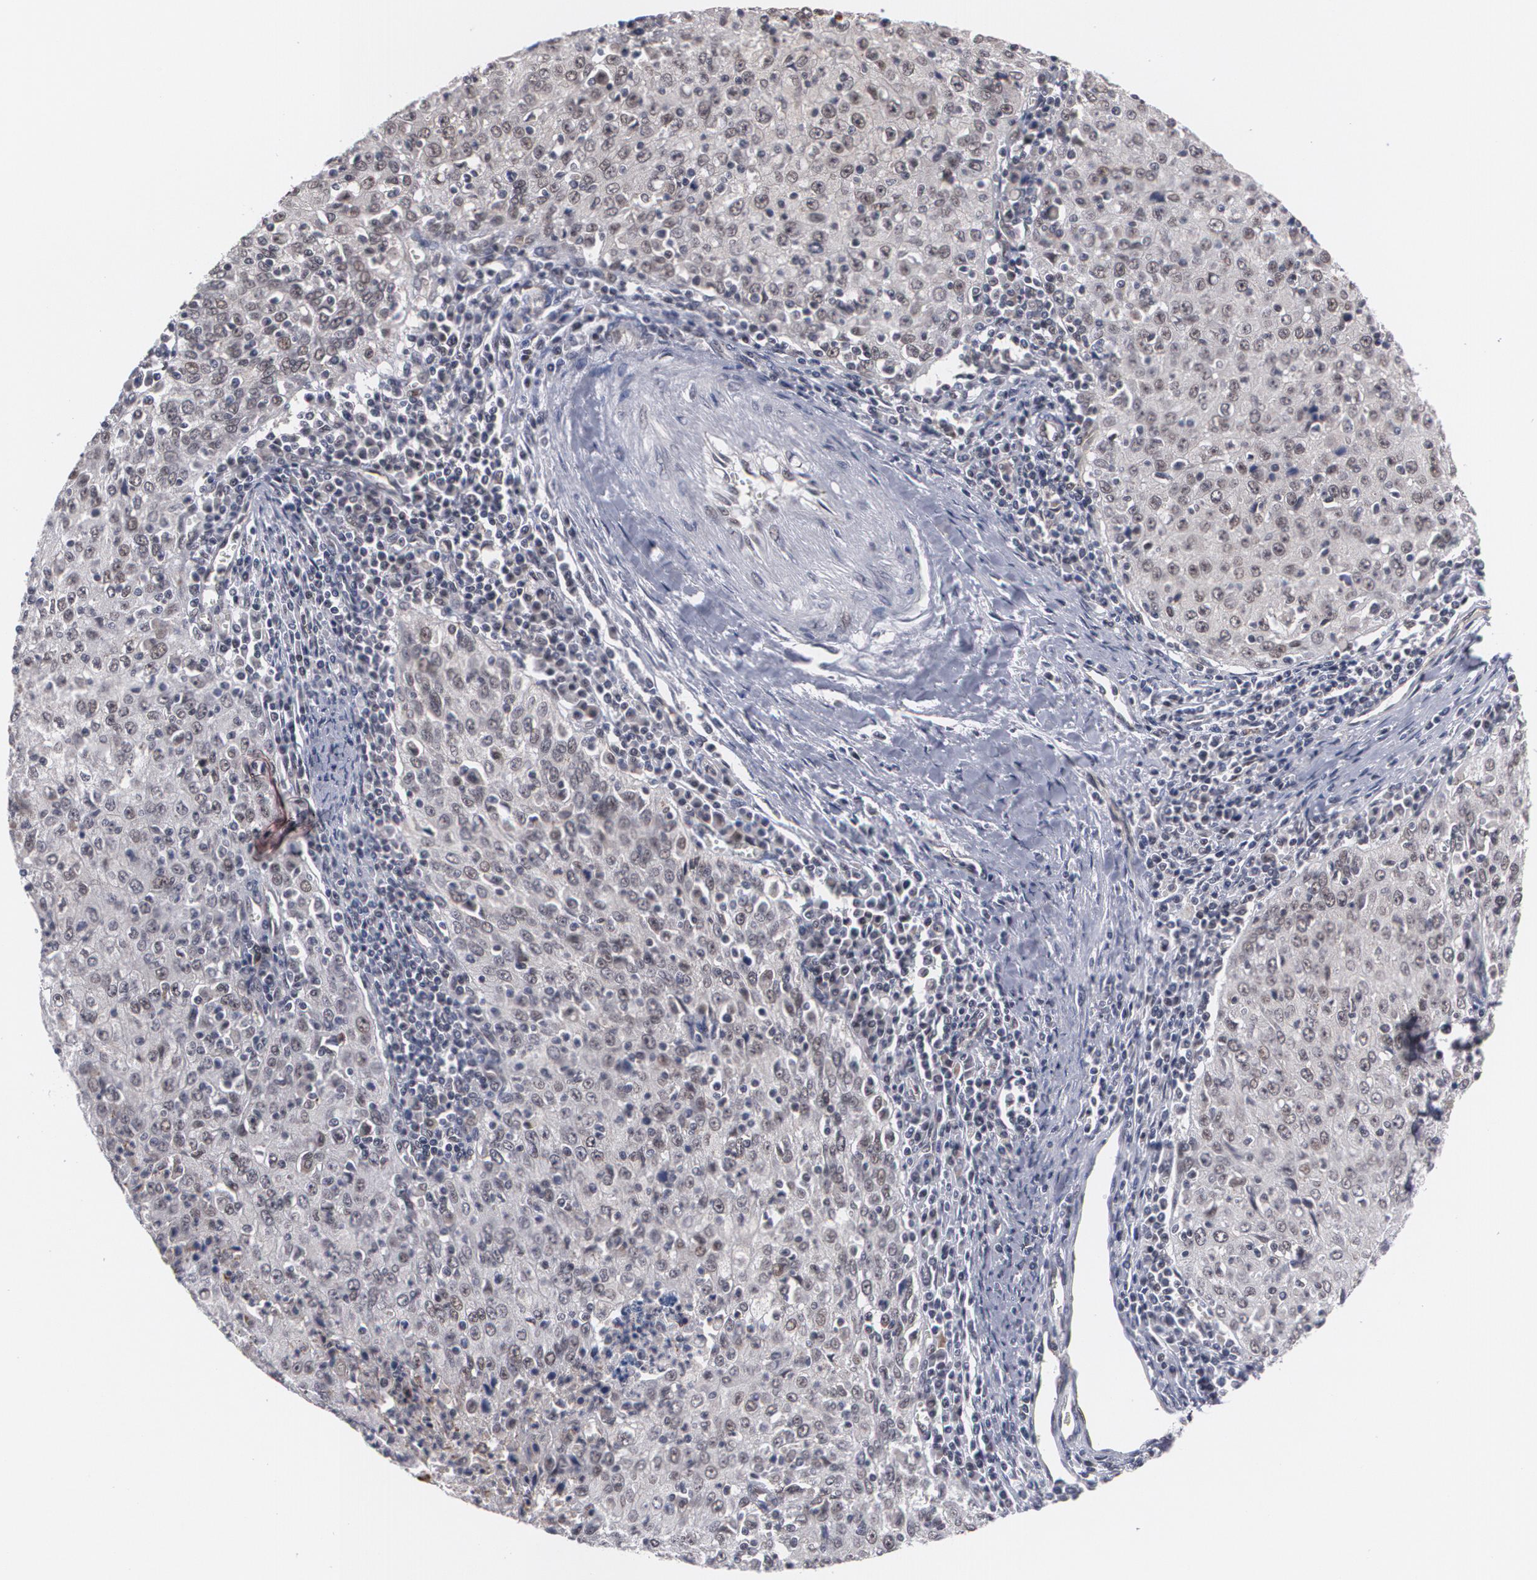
{"staining": {"intensity": "weak", "quantity": "<25%", "location": "nuclear"}, "tissue": "cervical cancer", "cell_type": "Tumor cells", "image_type": "cancer", "snomed": [{"axis": "morphology", "description": "Squamous cell carcinoma, NOS"}, {"axis": "topography", "description": "Cervix"}], "caption": "There is no significant positivity in tumor cells of squamous cell carcinoma (cervical).", "gene": "INTS6", "patient": {"sex": "female", "age": 27}}